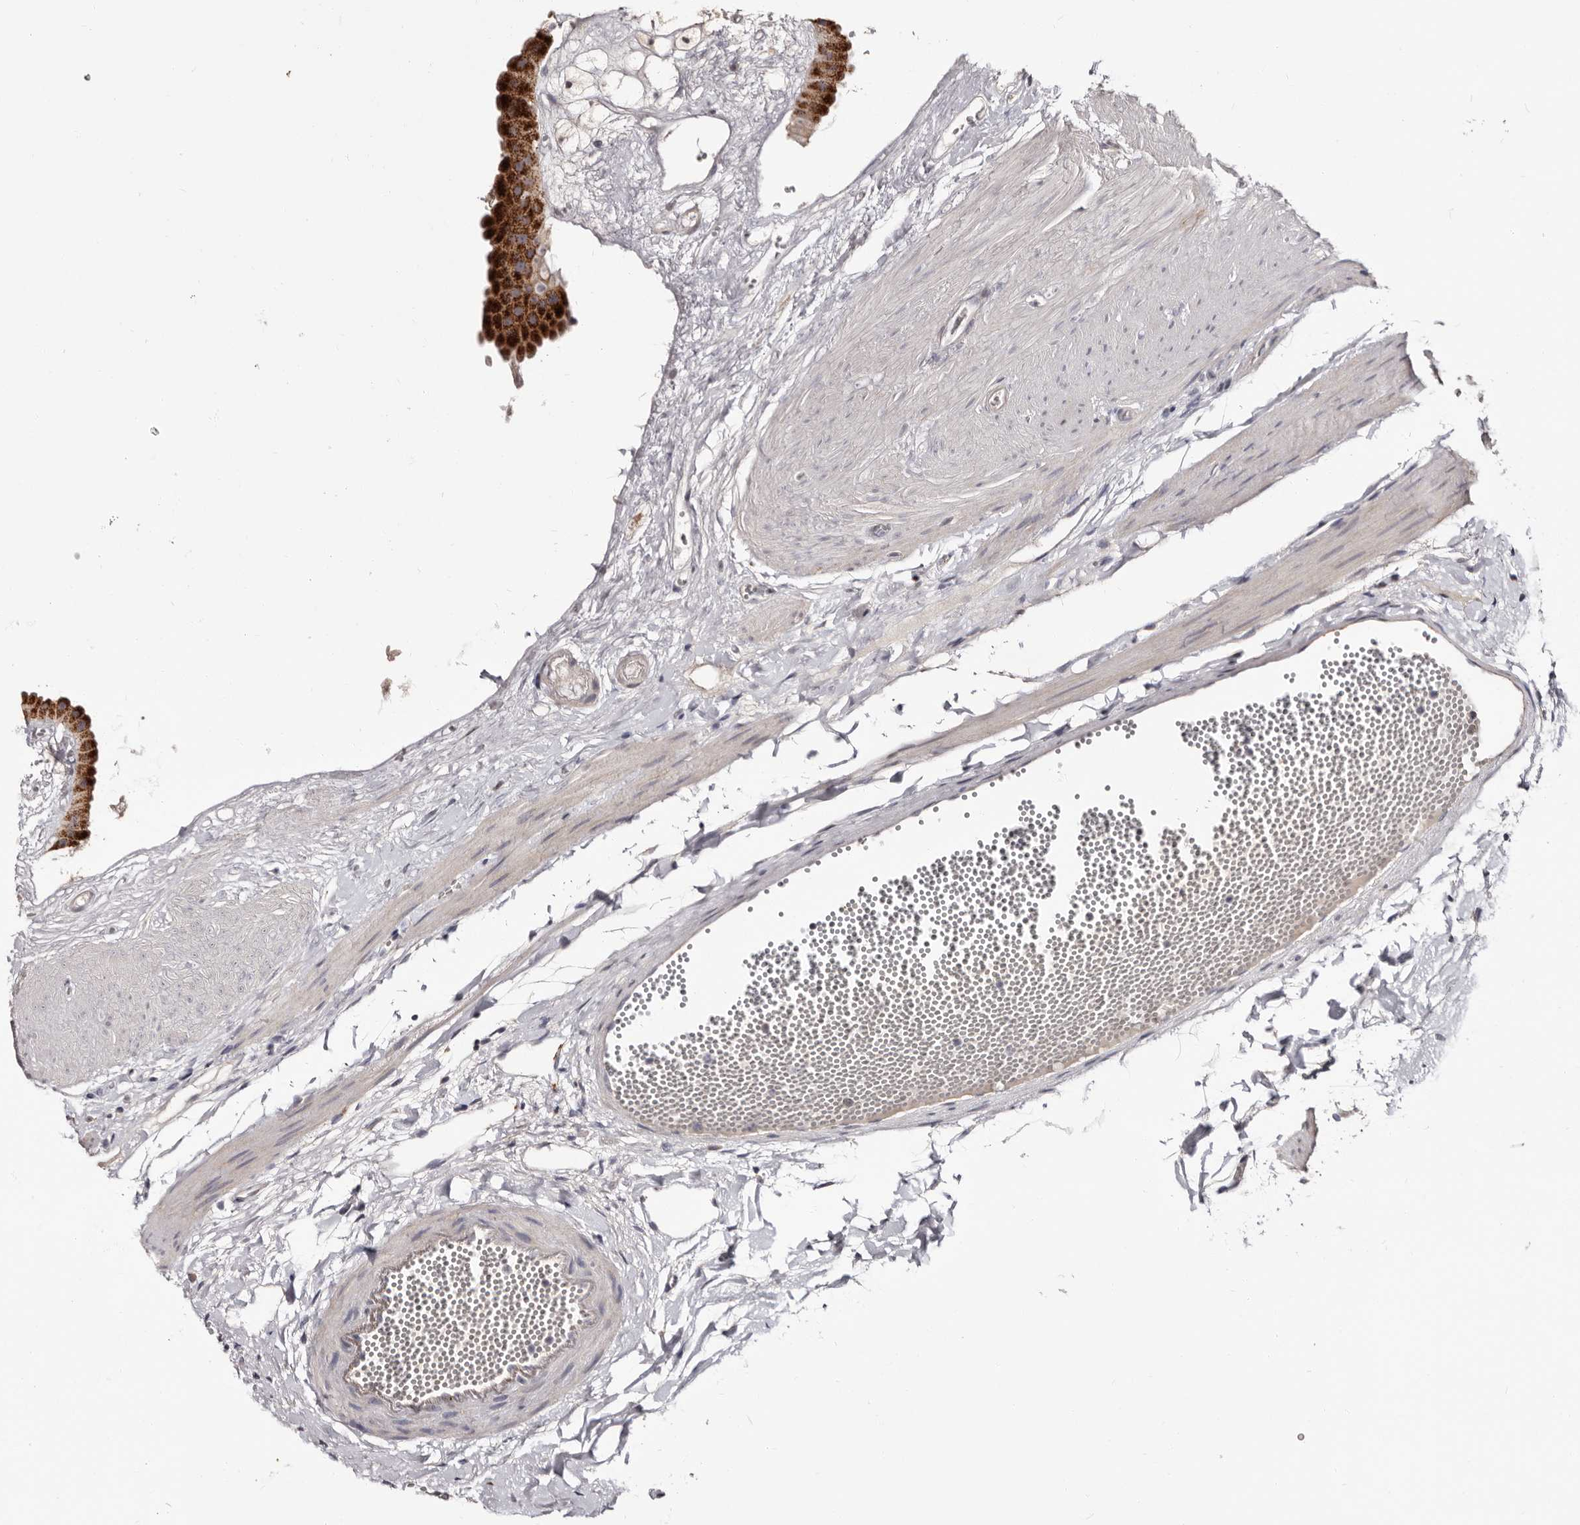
{"staining": {"intensity": "strong", "quantity": ">75%", "location": "cytoplasmic/membranous"}, "tissue": "gallbladder", "cell_type": "Glandular cells", "image_type": "normal", "snomed": [{"axis": "morphology", "description": "Normal tissue, NOS"}, {"axis": "topography", "description": "Gallbladder"}], "caption": "The histopathology image exhibits staining of unremarkable gallbladder, revealing strong cytoplasmic/membranous protein staining (brown color) within glandular cells.", "gene": "PTAFR", "patient": {"sex": "female", "age": 64}}